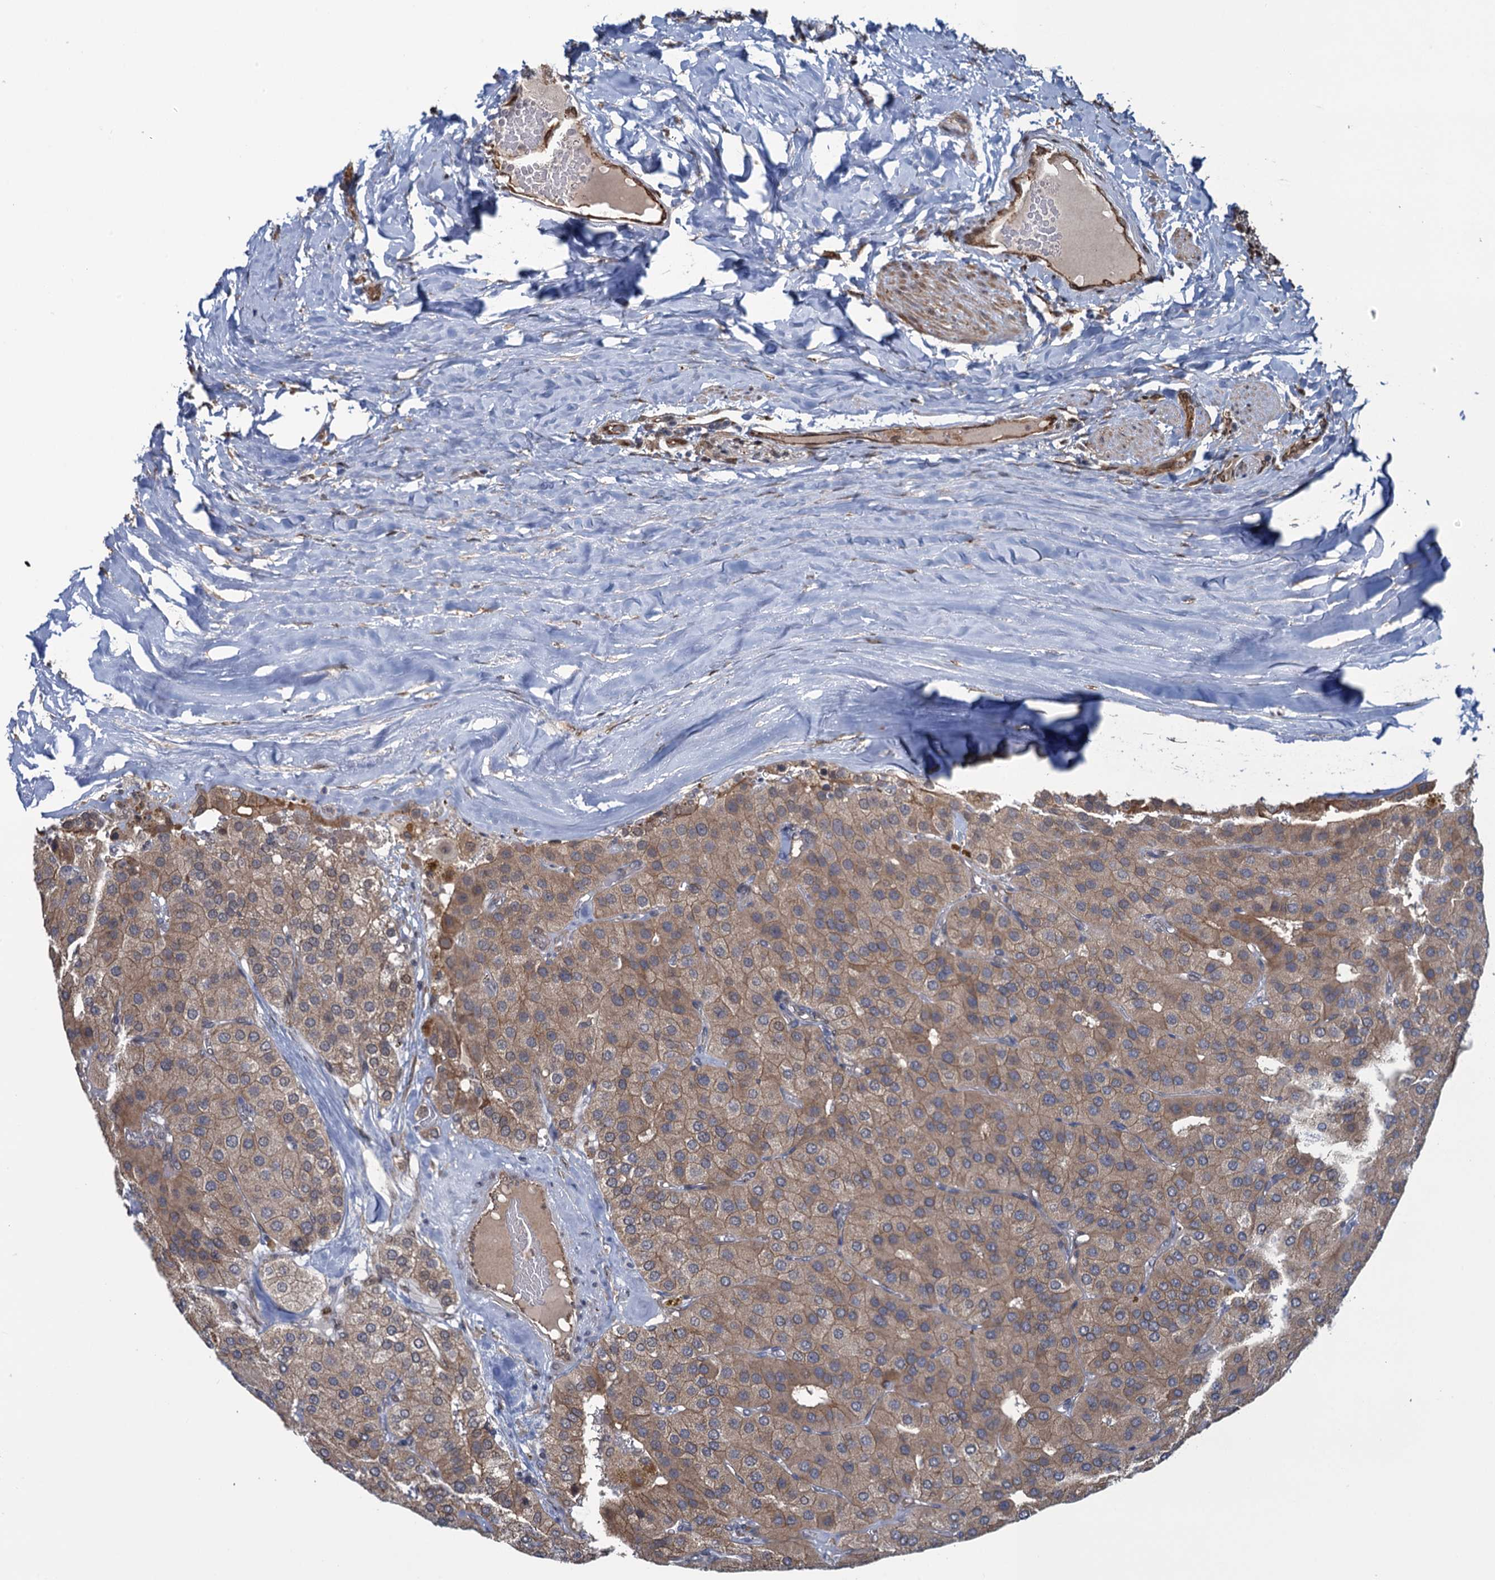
{"staining": {"intensity": "moderate", "quantity": ">75%", "location": "cytoplasmic/membranous"}, "tissue": "parathyroid gland", "cell_type": "Glandular cells", "image_type": "normal", "snomed": [{"axis": "morphology", "description": "Normal tissue, NOS"}, {"axis": "morphology", "description": "Adenoma, NOS"}, {"axis": "topography", "description": "Parathyroid gland"}], "caption": "Protein staining by IHC demonstrates moderate cytoplasmic/membranous expression in about >75% of glandular cells in benign parathyroid gland. Ihc stains the protein of interest in brown and the nuclei are stained blue.", "gene": "EVX2", "patient": {"sex": "female", "age": 86}}